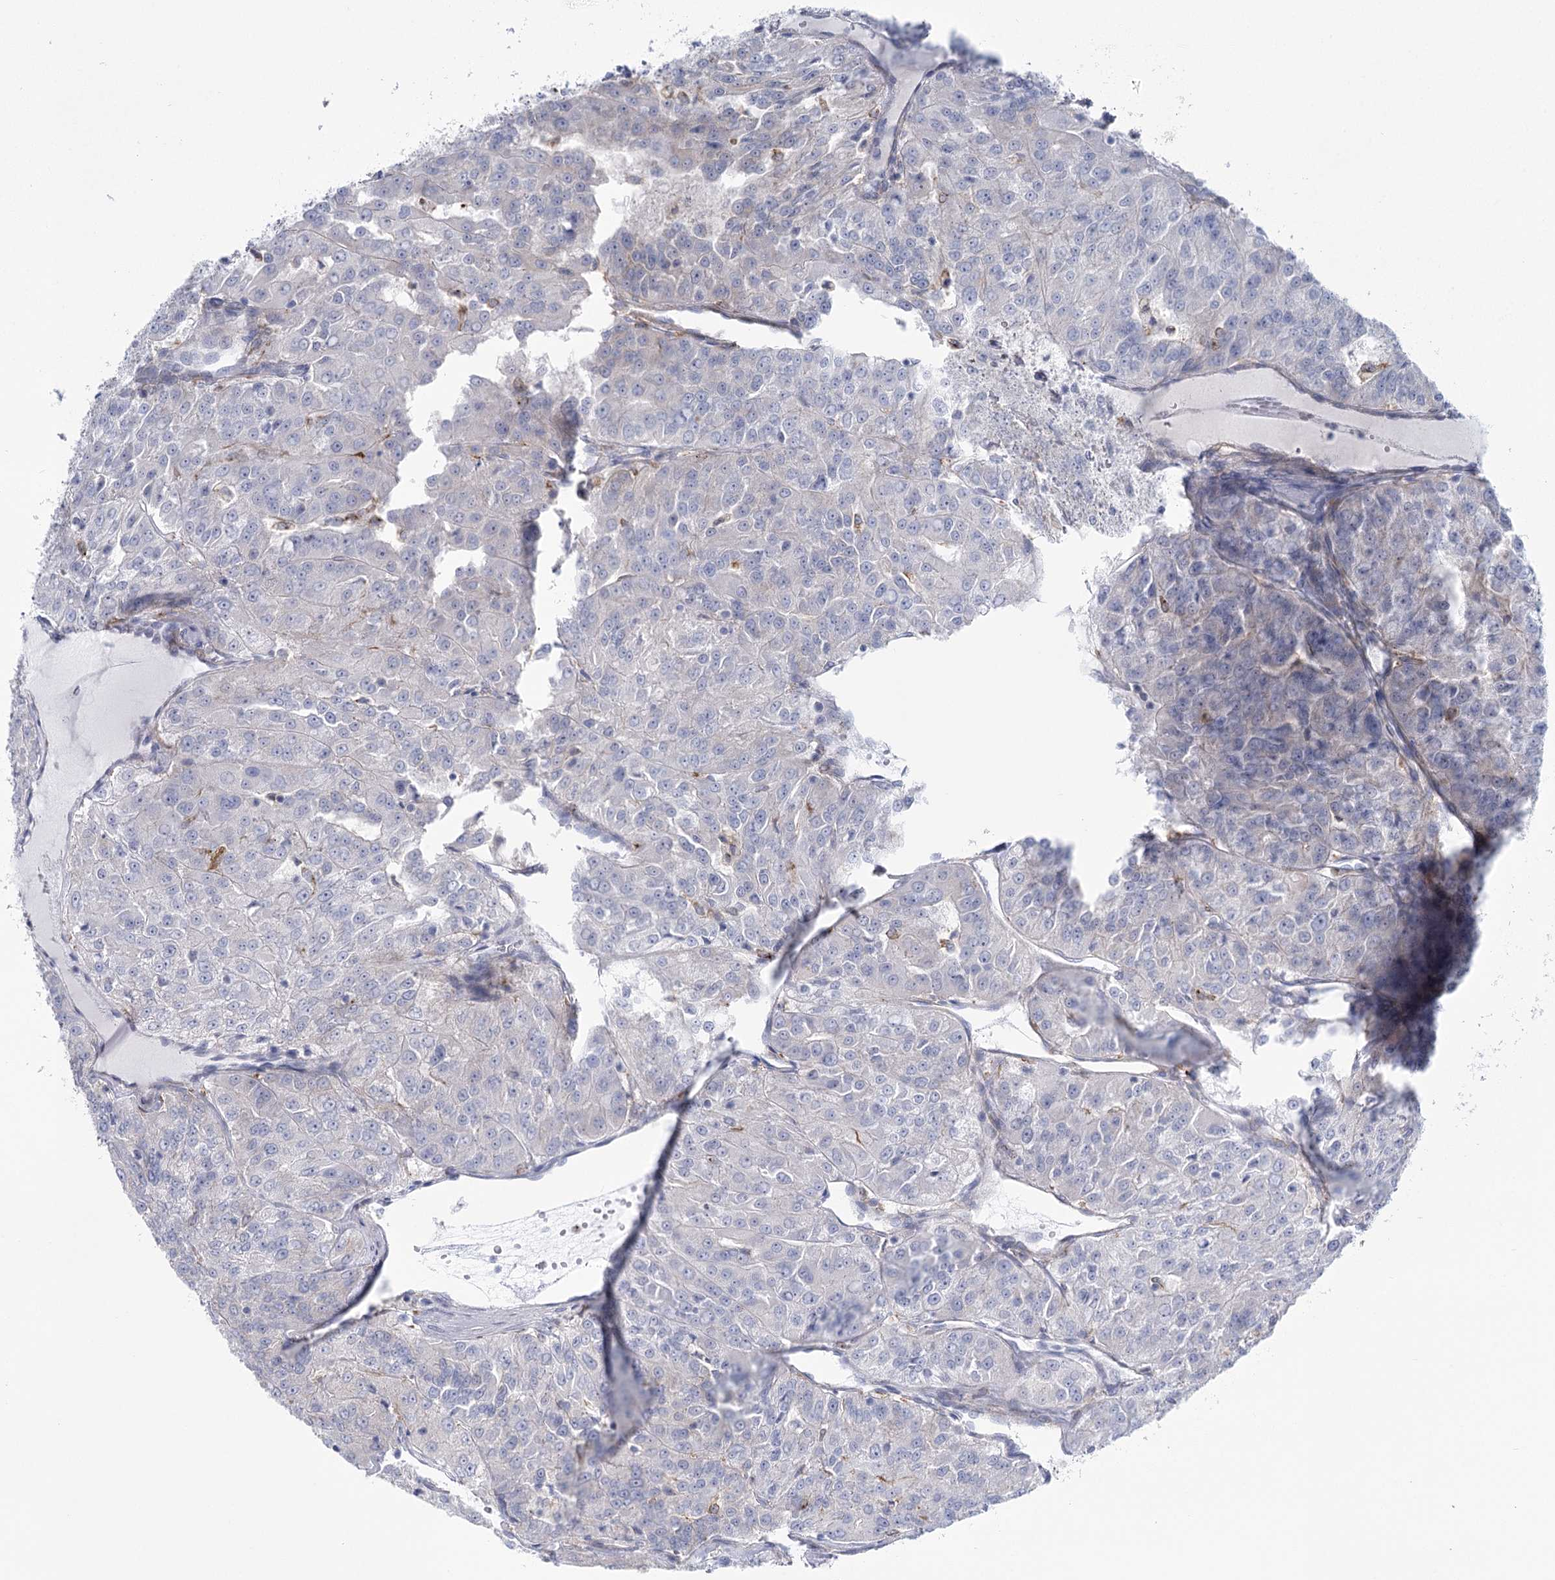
{"staining": {"intensity": "negative", "quantity": "none", "location": "none"}, "tissue": "renal cancer", "cell_type": "Tumor cells", "image_type": "cancer", "snomed": [{"axis": "morphology", "description": "Adenocarcinoma, NOS"}, {"axis": "topography", "description": "Kidney"}], "caption": "Immunohistochemical staining of renal cancer shows no significant positivity in tumor cells.", "gene": "CCDC88A", "patient": {"sex": "female", "age": 63}}